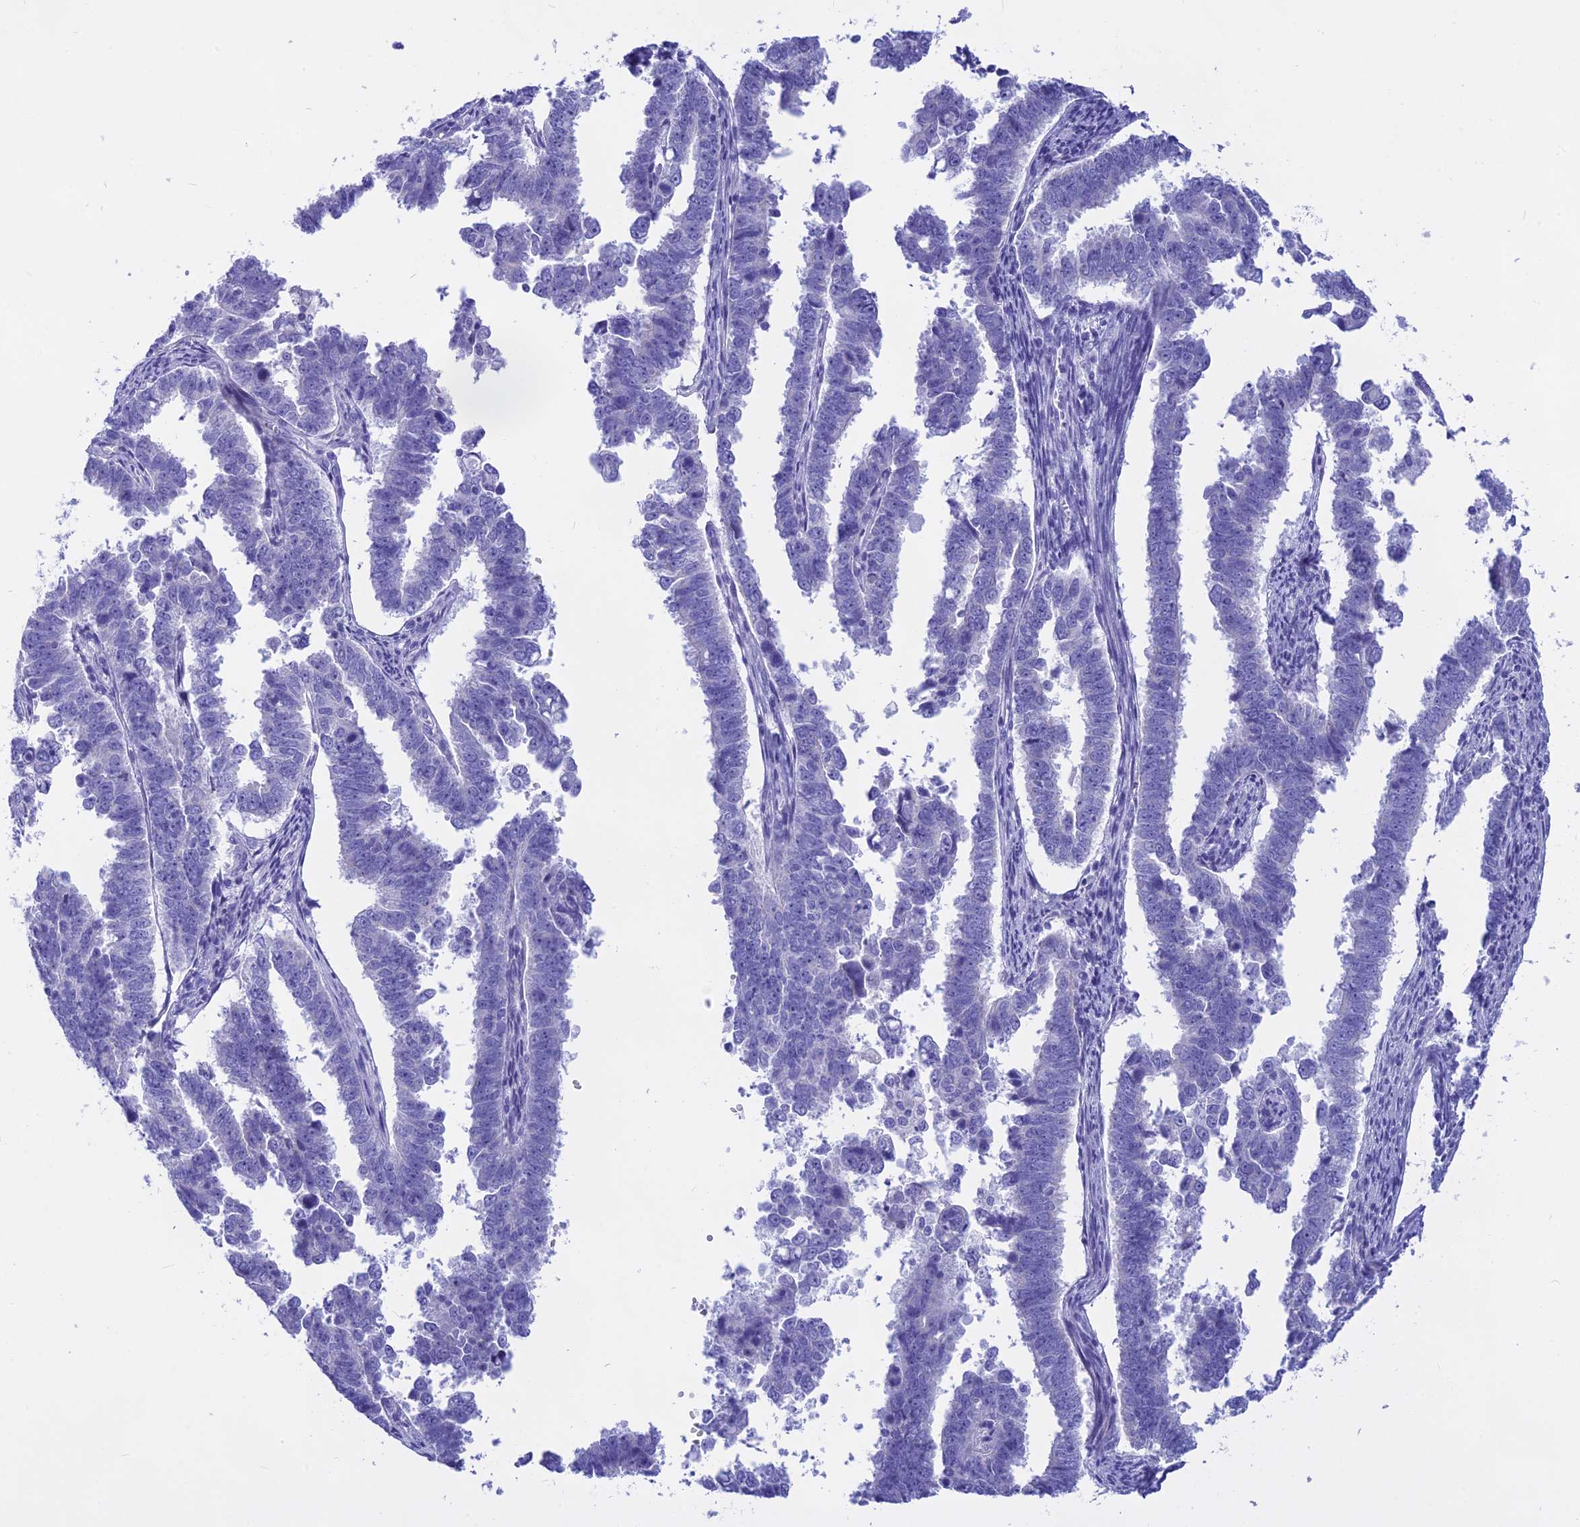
{"staining": {"intensity": "negative", "quantity": "none", "location": "none"}, "tissue": "endometrial cancer", "cell_type": "Tumor cells", "image_type": "cancer", "snomed": [{"axis": "morphology", "description": "Adenocarcinoma, NOS"}, {"axis": "topography", "description": "Endometrium"}], "caption": "Tumor cells show no significant protein positivity in endometrial adenocarcinoma.", "gene": "ISCA1", "patient": {"sex": "female", "age": 75}}